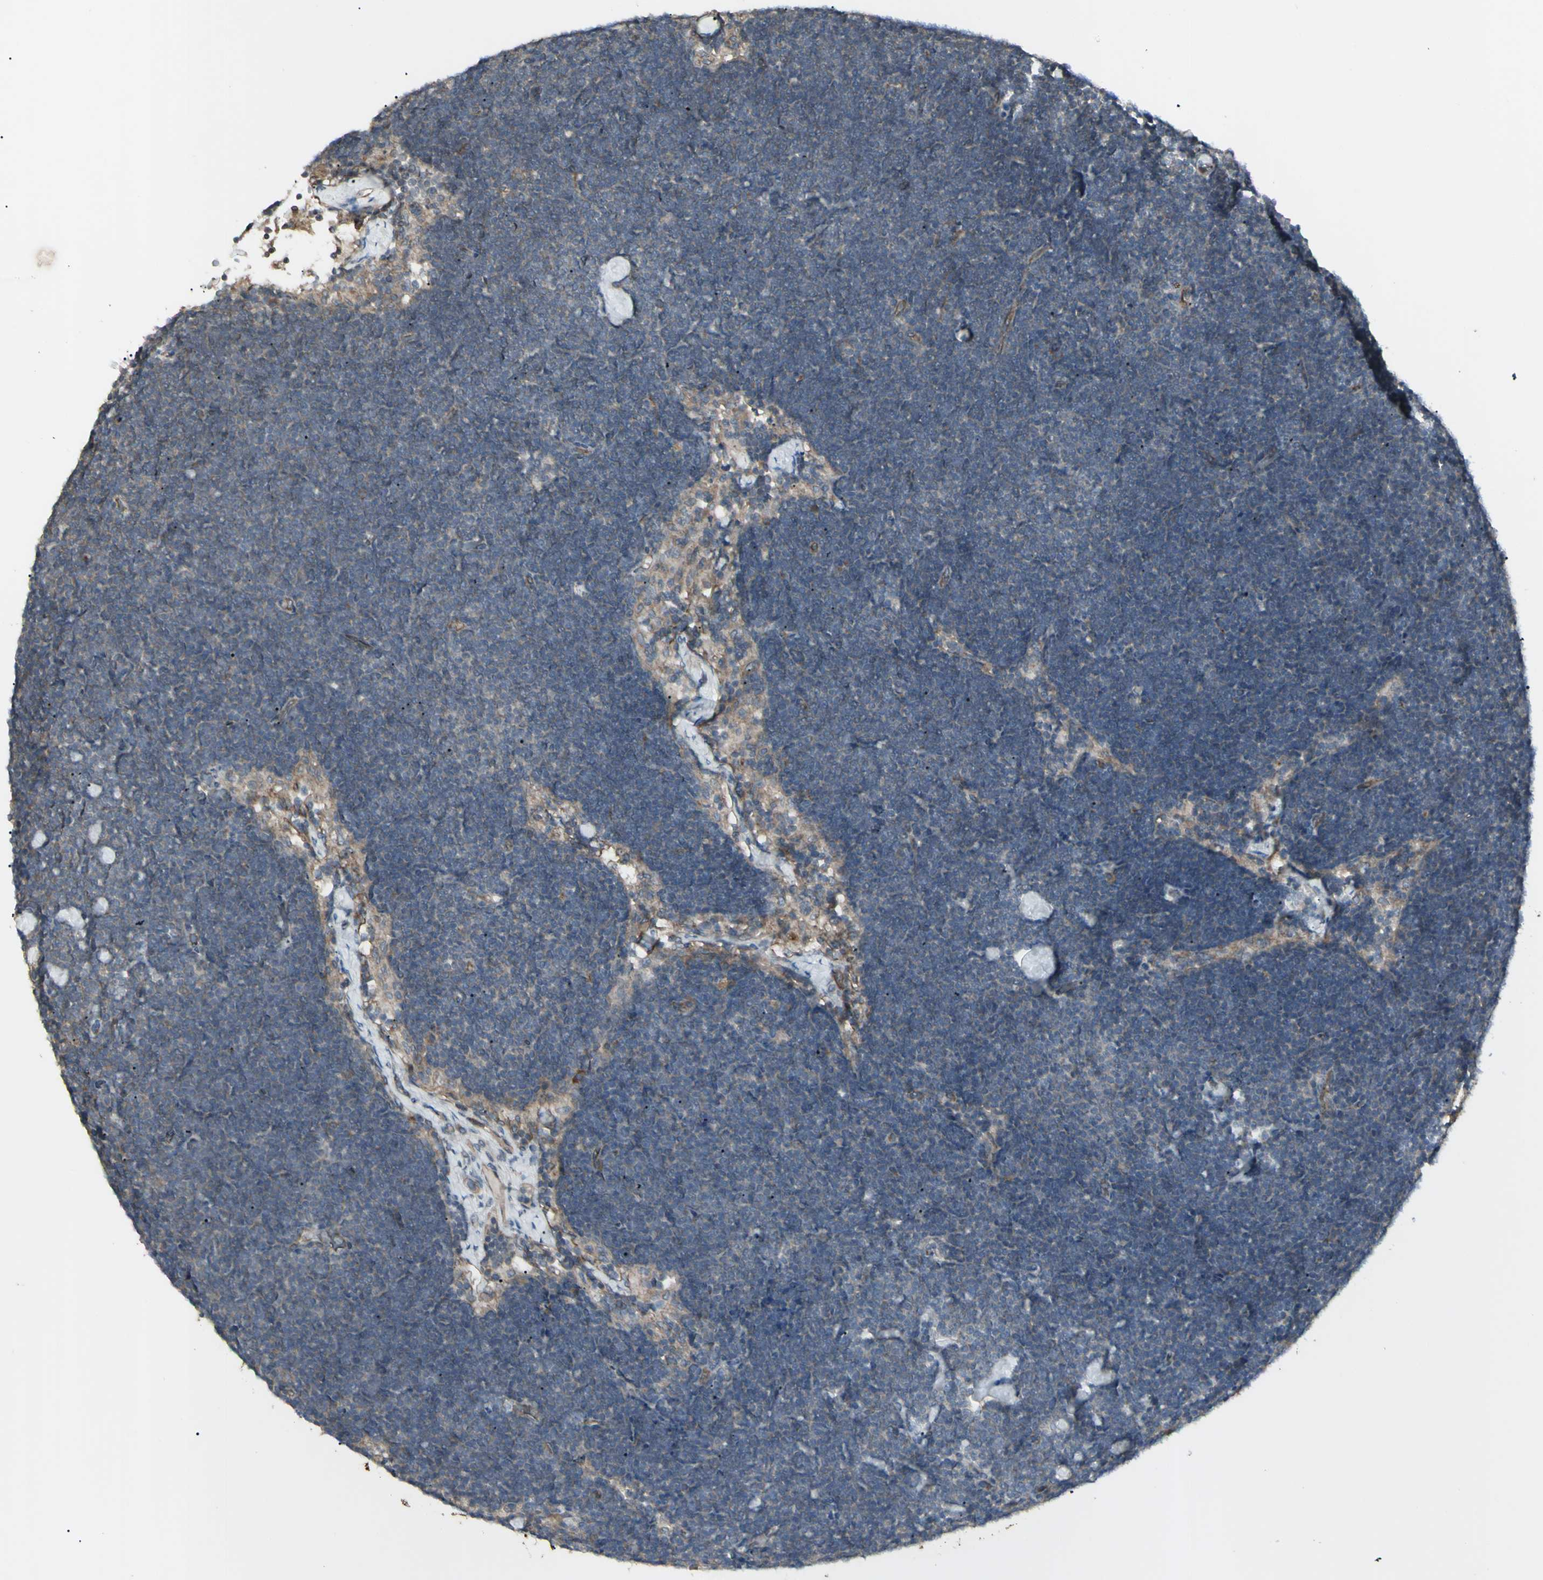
{"staining": {"intensity": "moderate", "quantity": "<25%", "location": "cytoplasmic/membranous"}, "tissue": "lymph node", "cell_type": "Germinal center cells", "image_type": "normal", "snomed": [{"axis": "morphology", "description": "Normal tissue, NOS"}, {"axis": "topography", "description": "Lymph node"}], "caption": "Normal lymph node exhibits moderate cytoplasmic/membranous expression in approximately <25% of germinal center cells.", "gene": "JAG1", "patient": {"sex": "male", "age": 63}}